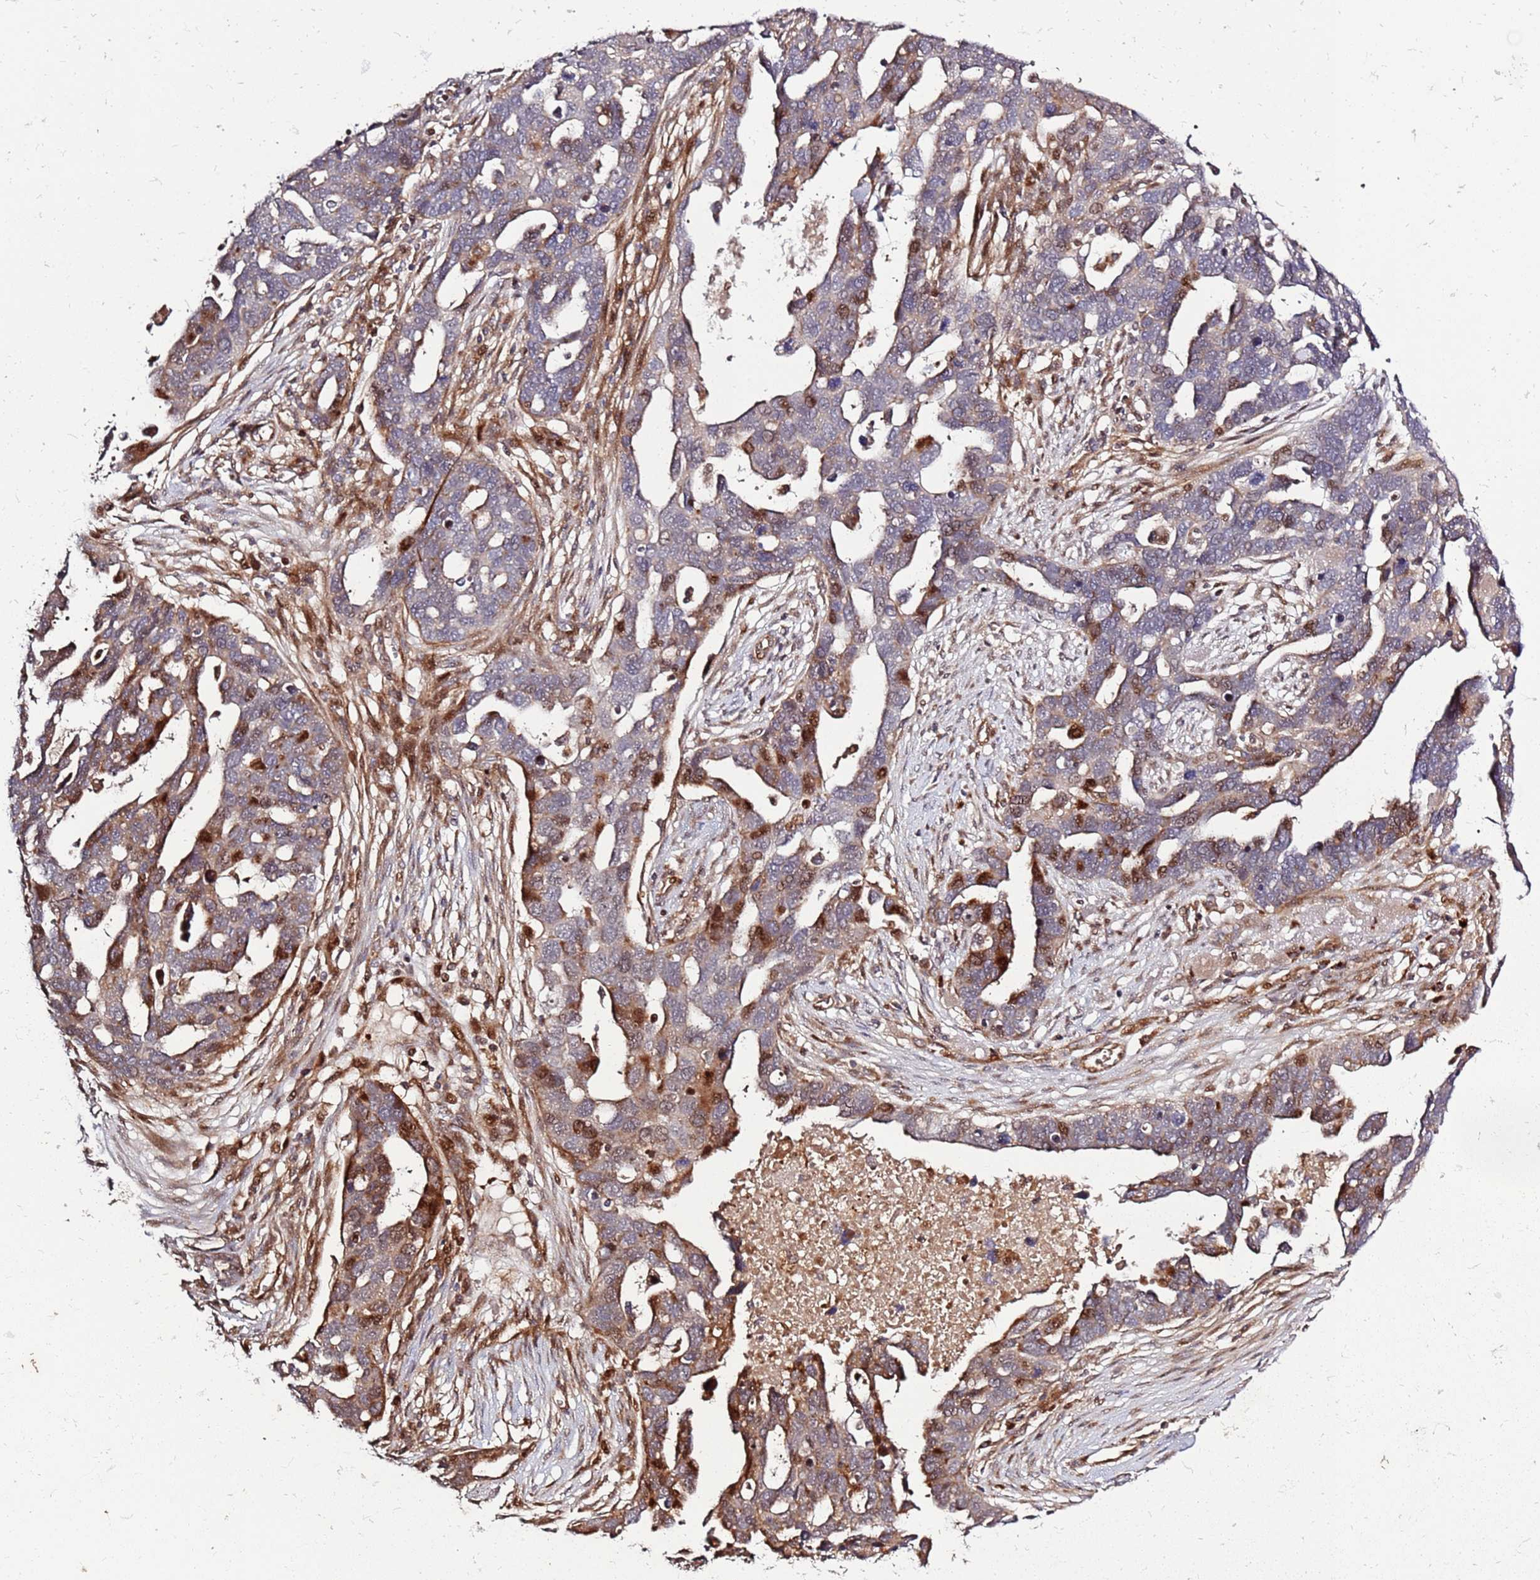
{"staining": {"intensity": "strong", "quantity": "<25%", "location": "cytoplasmic/membranous,nuclear"}, "tissue": "ovarian cancer", "cell_type": "Tumor cells", "image_type": "cancer", "snomed": [{"axis": "morphology", "description": "Cystadenocarcinoma, serous, NOS"}, {"axis": "topography", "description": "Ovary"}], "caption": "IHC (DAB) staining of human ovarian serous cystadenocarcinoma exhibits strong cytoplasmic/membranous and nuclear protein expression in about <25% of tumor cells.", "gene": "RHBDL1", "patient": {"sex": "female", "age": 54}}